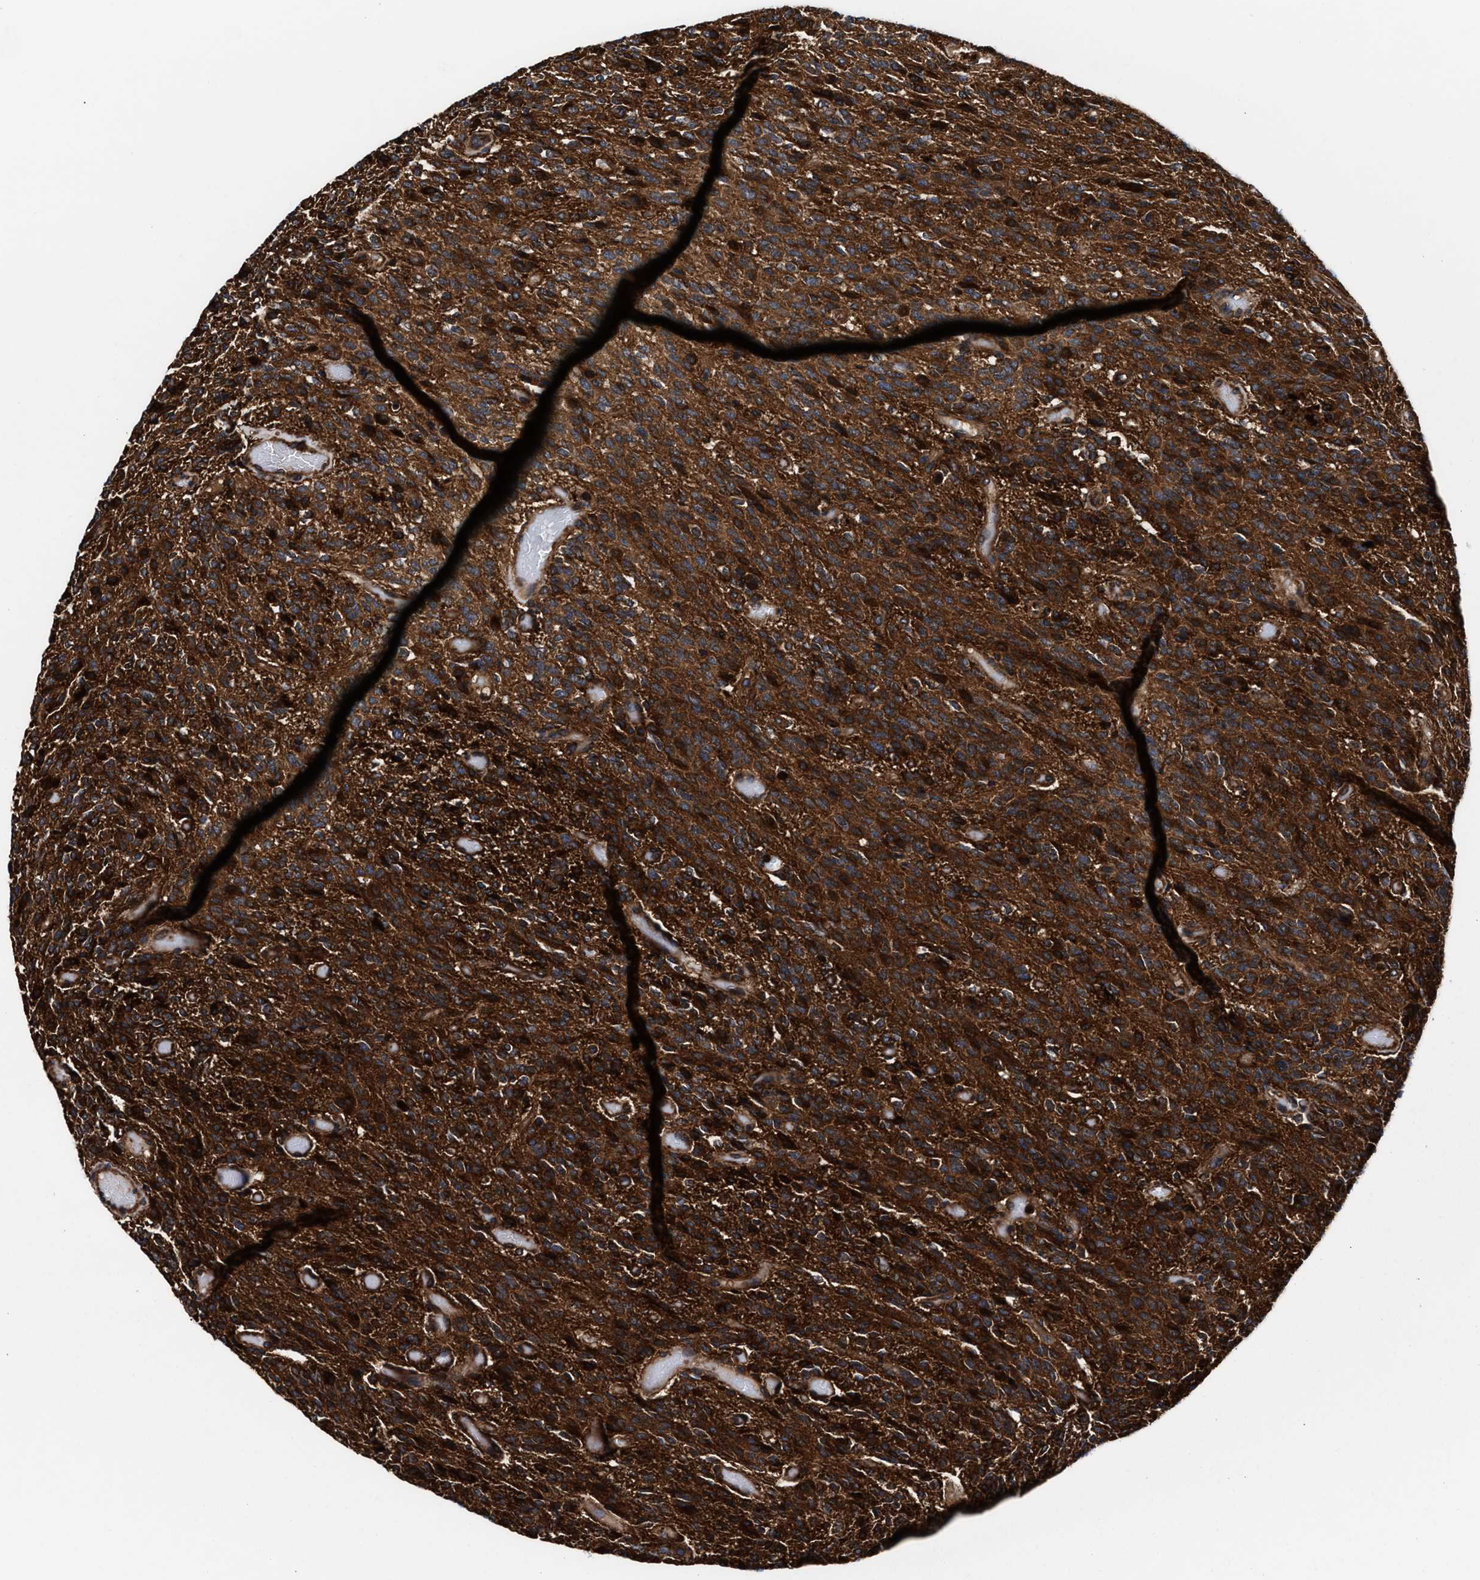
{"staining": {"intensity": "strong", "quantity": ">75%", "location": "cytoplasmic/membranous"}, "tissue": "glioma", "cell_type": "Tumor cells", "image_type": "cancer", "snomed": [{"axis": "morphology", "description": "Glioma, malignant, High grade"}, {"axis": "topography", "description": "Brain"}], "caption": "Protein expression analysis of high-grade glioma (malignant) shows strong cytoplasmic/membranous positivity in about >75% of tumor cells. (Stains: DAB in brown, nuclei in blue, Microscopy: brightfield microscopy at high magnification).", "gene": "KYAT1", "patient": {"sex": "male", "age": 34}}